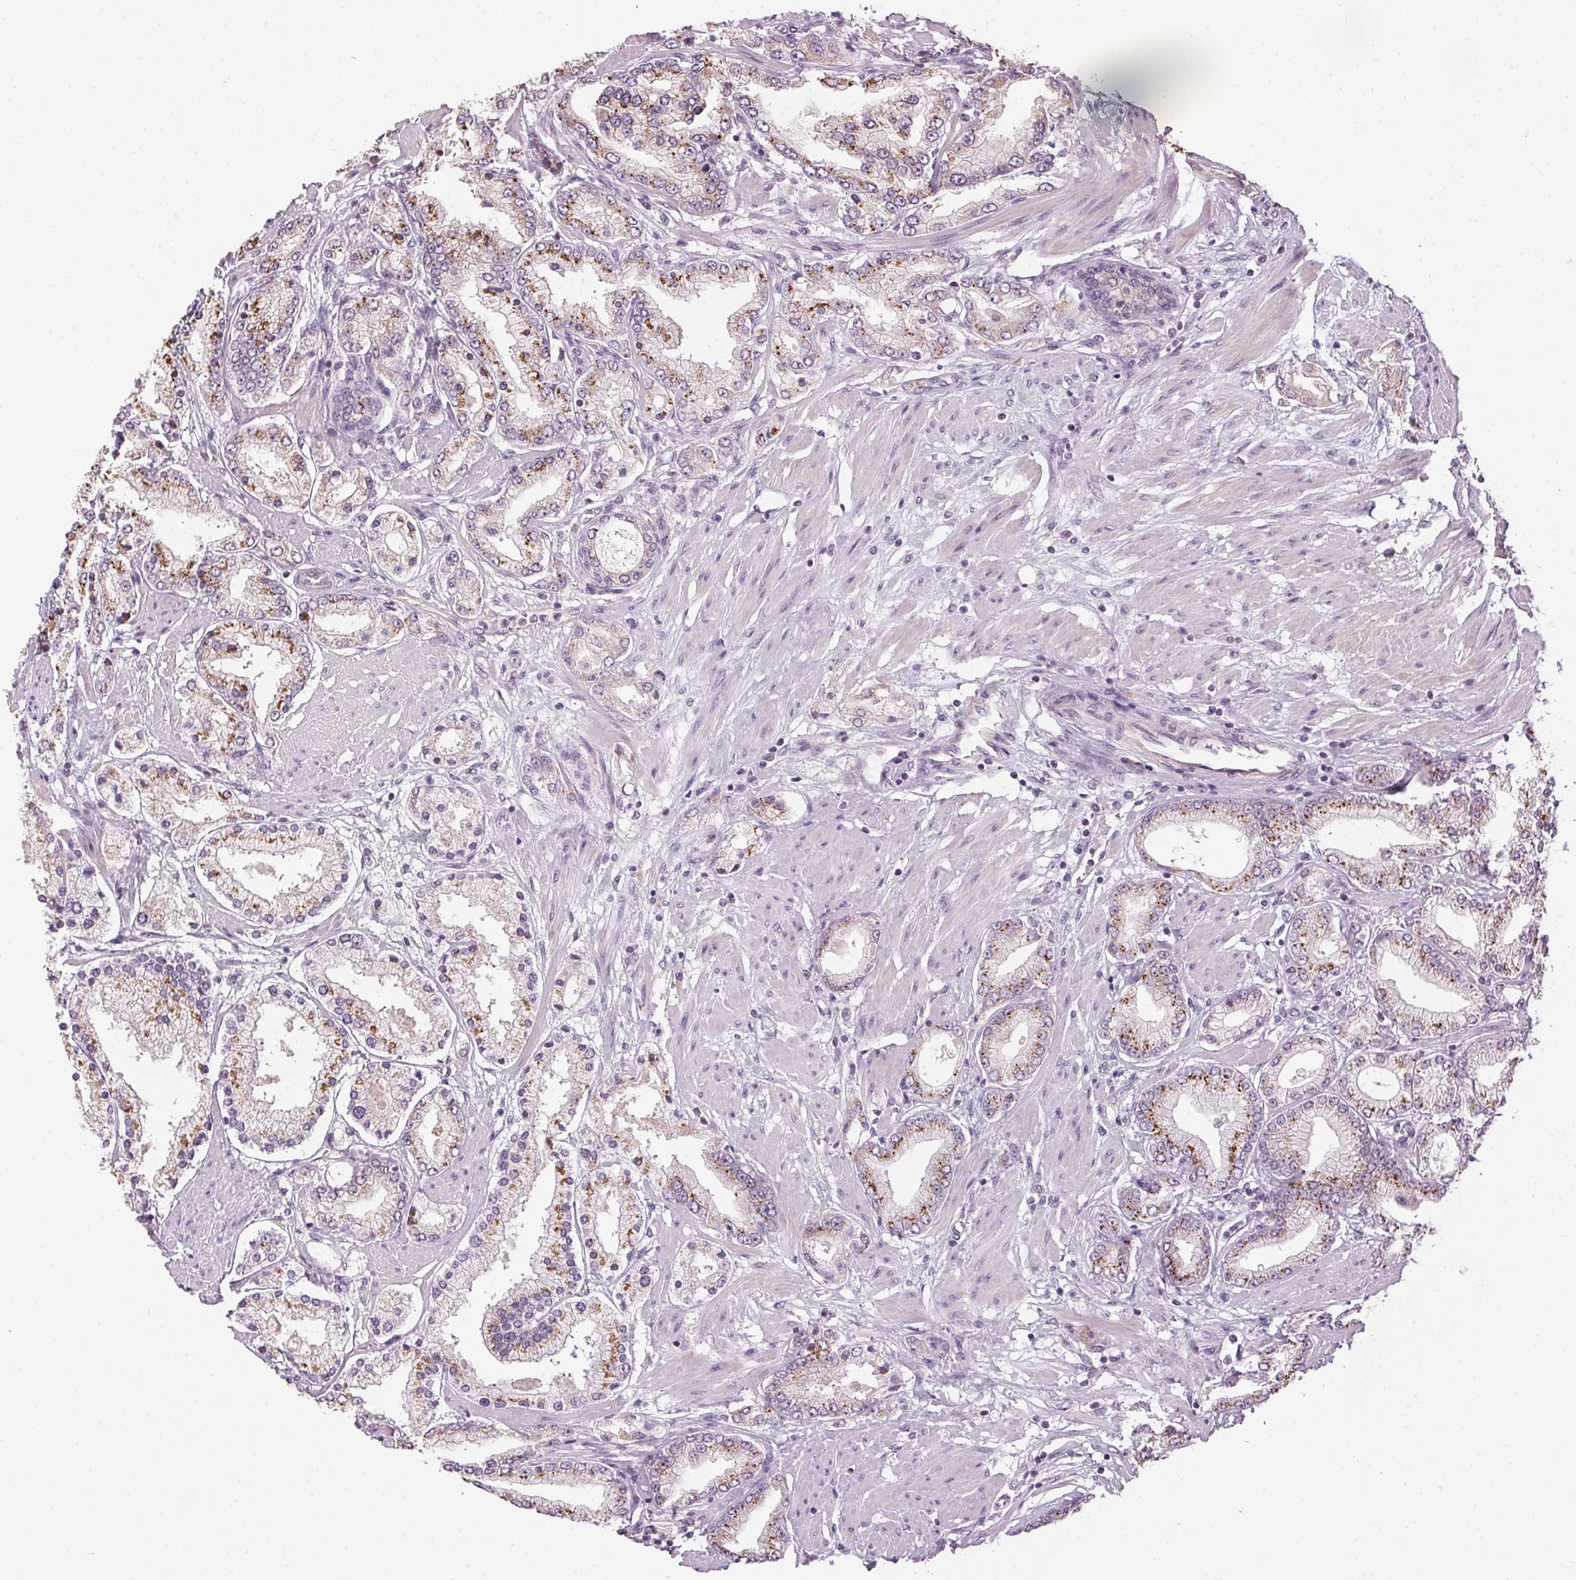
{"staining": {"intensity": "moderate", "quantity": "25%-75%", "location": "cytoplasmic/membranous"}, "tissue": "prostate cancer", "cell_type": "Tumor cells", "image_type": "cancer", "snomed": [{"axis": "morphology", "description": "Adenocarcinoma, High grade"}, {"axis": "topography", "description": "Prostate"}], "caption": "Immunohistochemical staining of human prostate cancer exhibits medium levels of moderate cytoplasmic/membranous expression in about 25%-75% of tumor cells. (brown staining indicates protein expression, while blue staining denotes nuclei).", "gene": "GOLPH3", "patient": {"sex": "male", "age": 67}}